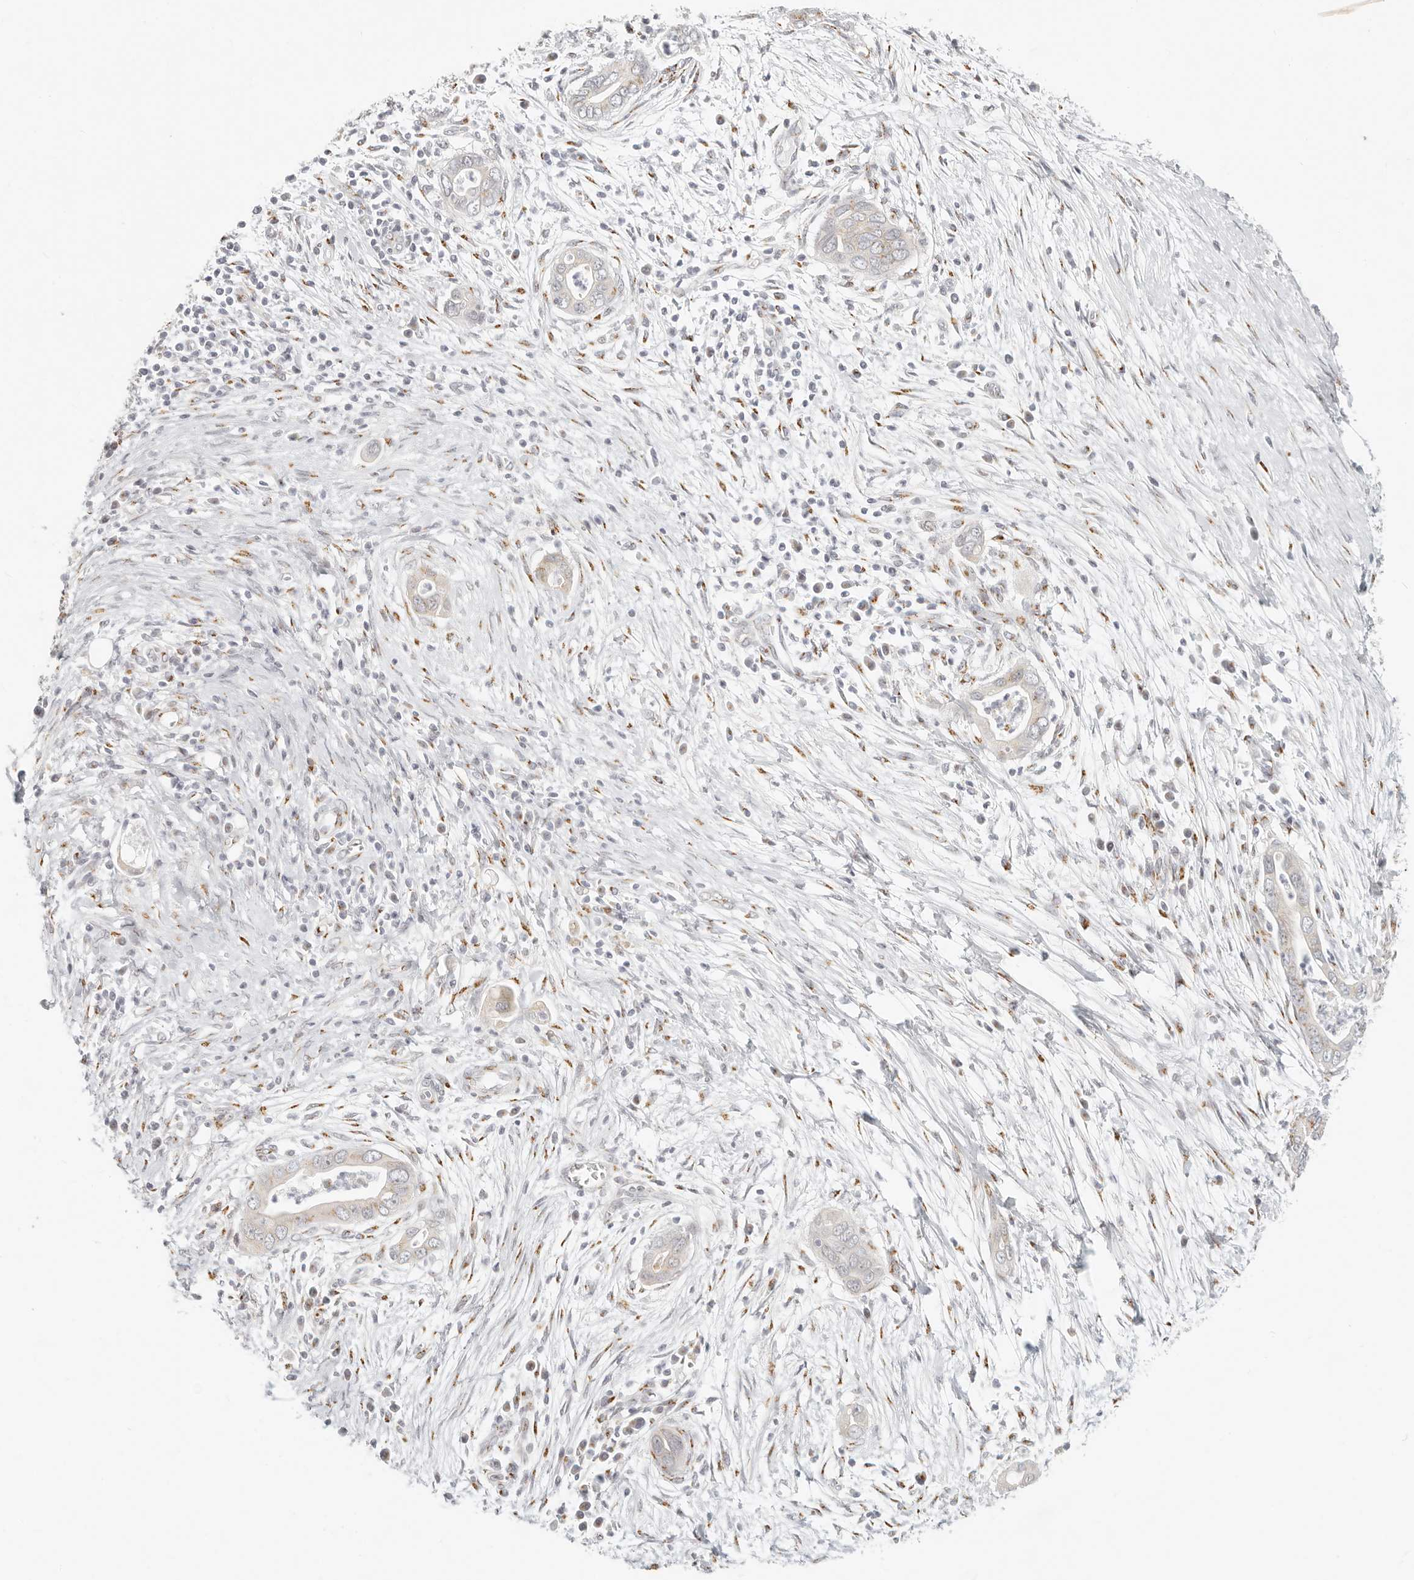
{"staining": {"intensity": "moderate", "quantity": "25%-75%", "location": "cytoplasmic/membranous"}, "tissue": "pancreatic cancer", "cell_type": "Tumor cells", "image_type": "cancer", "snomed": [{"axis": "morphology", "description": "Adenocarcinoma, NOS"}, {"axis": "topography", "description": "Pancreas"}], "caption": "Immunohistochemistry (IHC) (DAB (3,3'-diaminobenzidine)) staining of pancreatic cancer (adenocarcinoma) demonstrates moderate cytoplasmic/membranous protein staining in about 25%-75% of tumor cells.", "gene": "FAM20B", "patient": {"sex": "male", "age": 75}}